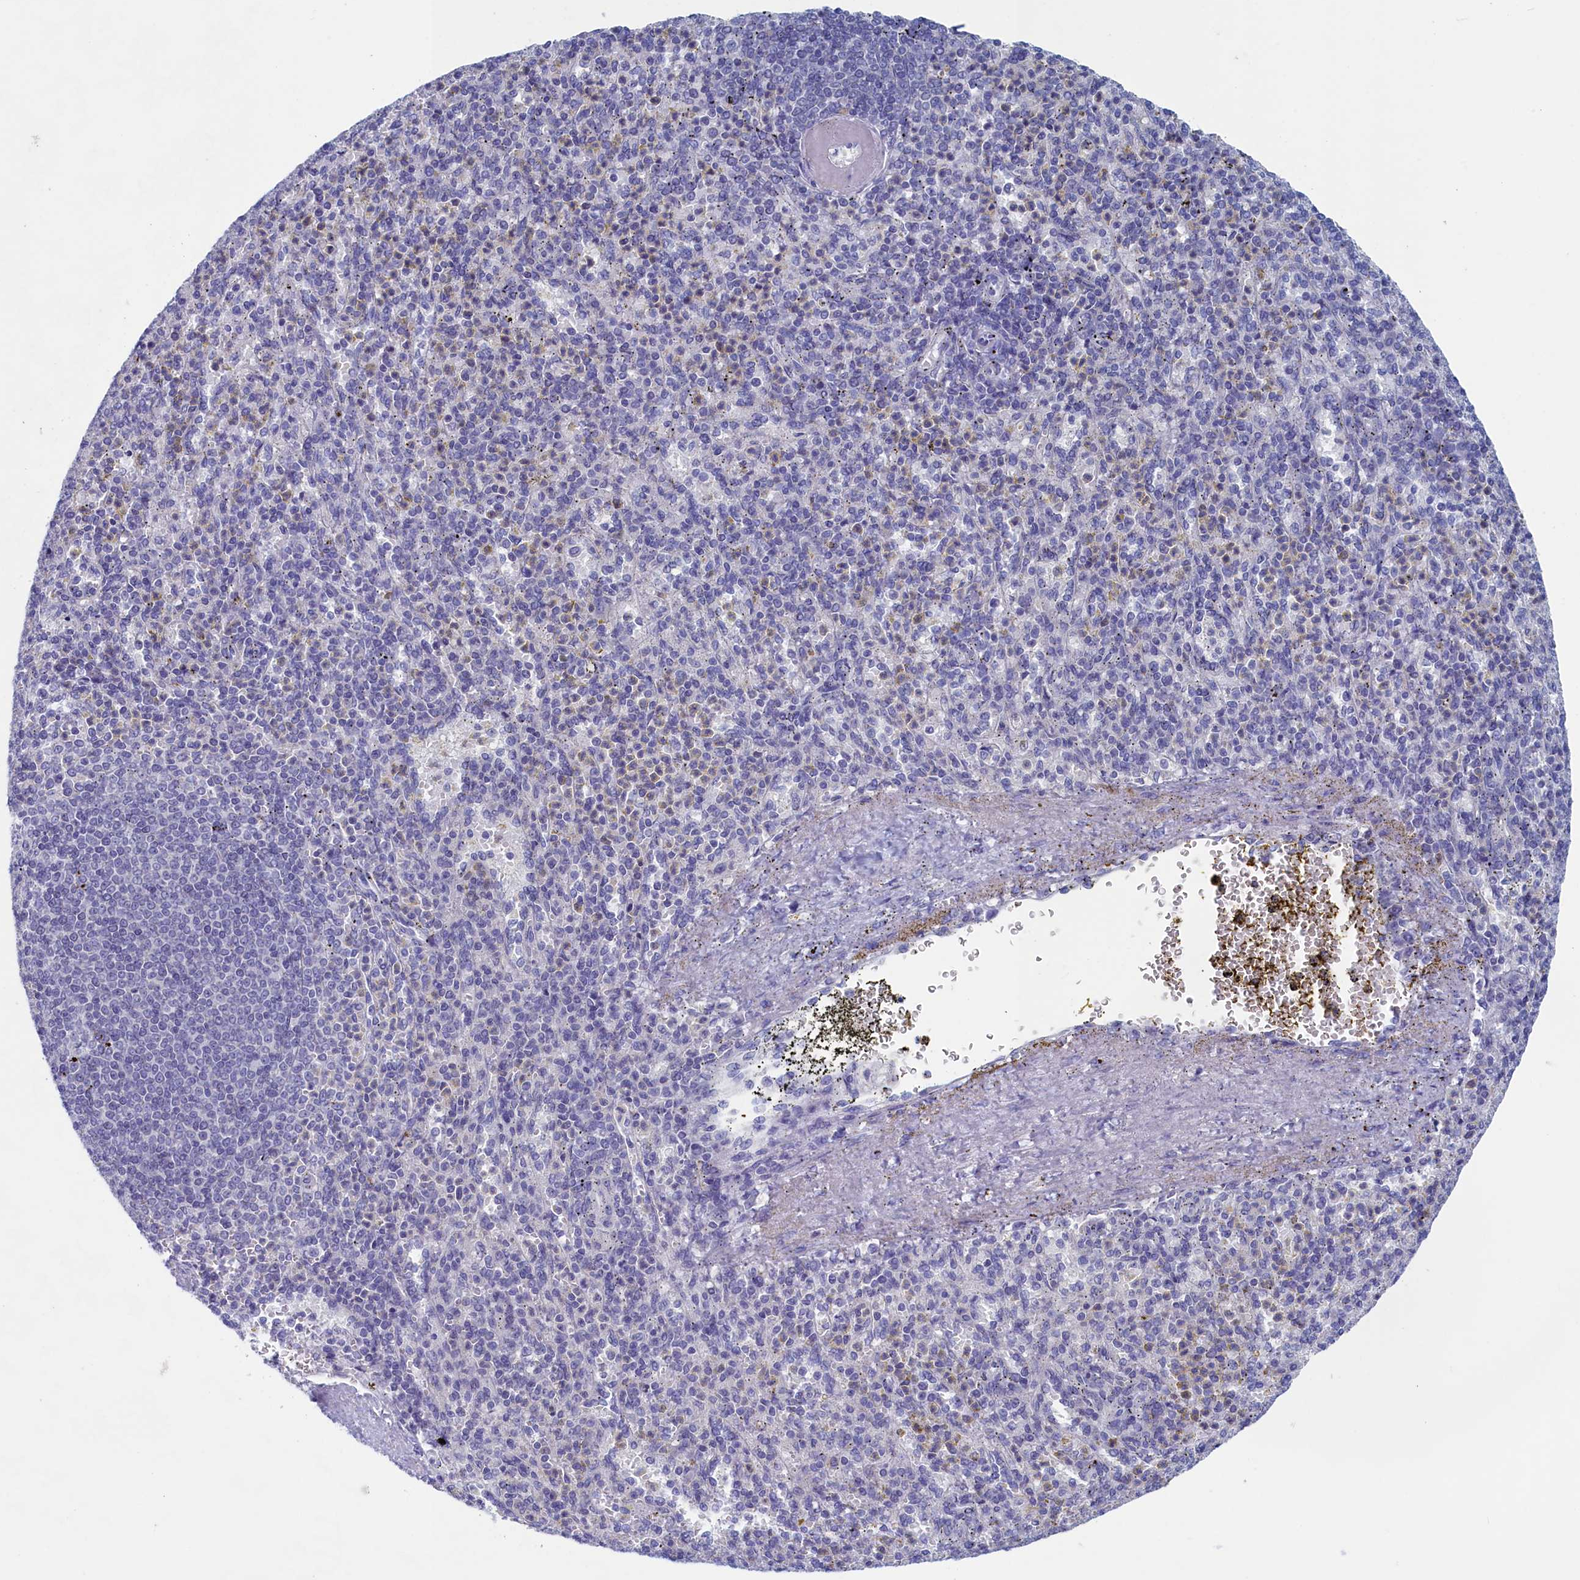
{"staining": {"intensity": "negative", "quantity": "none", "location": "none"}, "tissue": "spleen", "cell_type": "Cells in red pulp", "image_type": "normal", "snomed": [{"axis": "morphology", "description": "Normal tissue, NOS"}, {"axis": "topography", "description": "Spleen"}], "caption": "The photomicrograph demonstrates no significant expression in cells in red pulp of spleen.", "gene": "WDR76", "patient": {"sex": "female", "age": 74}}